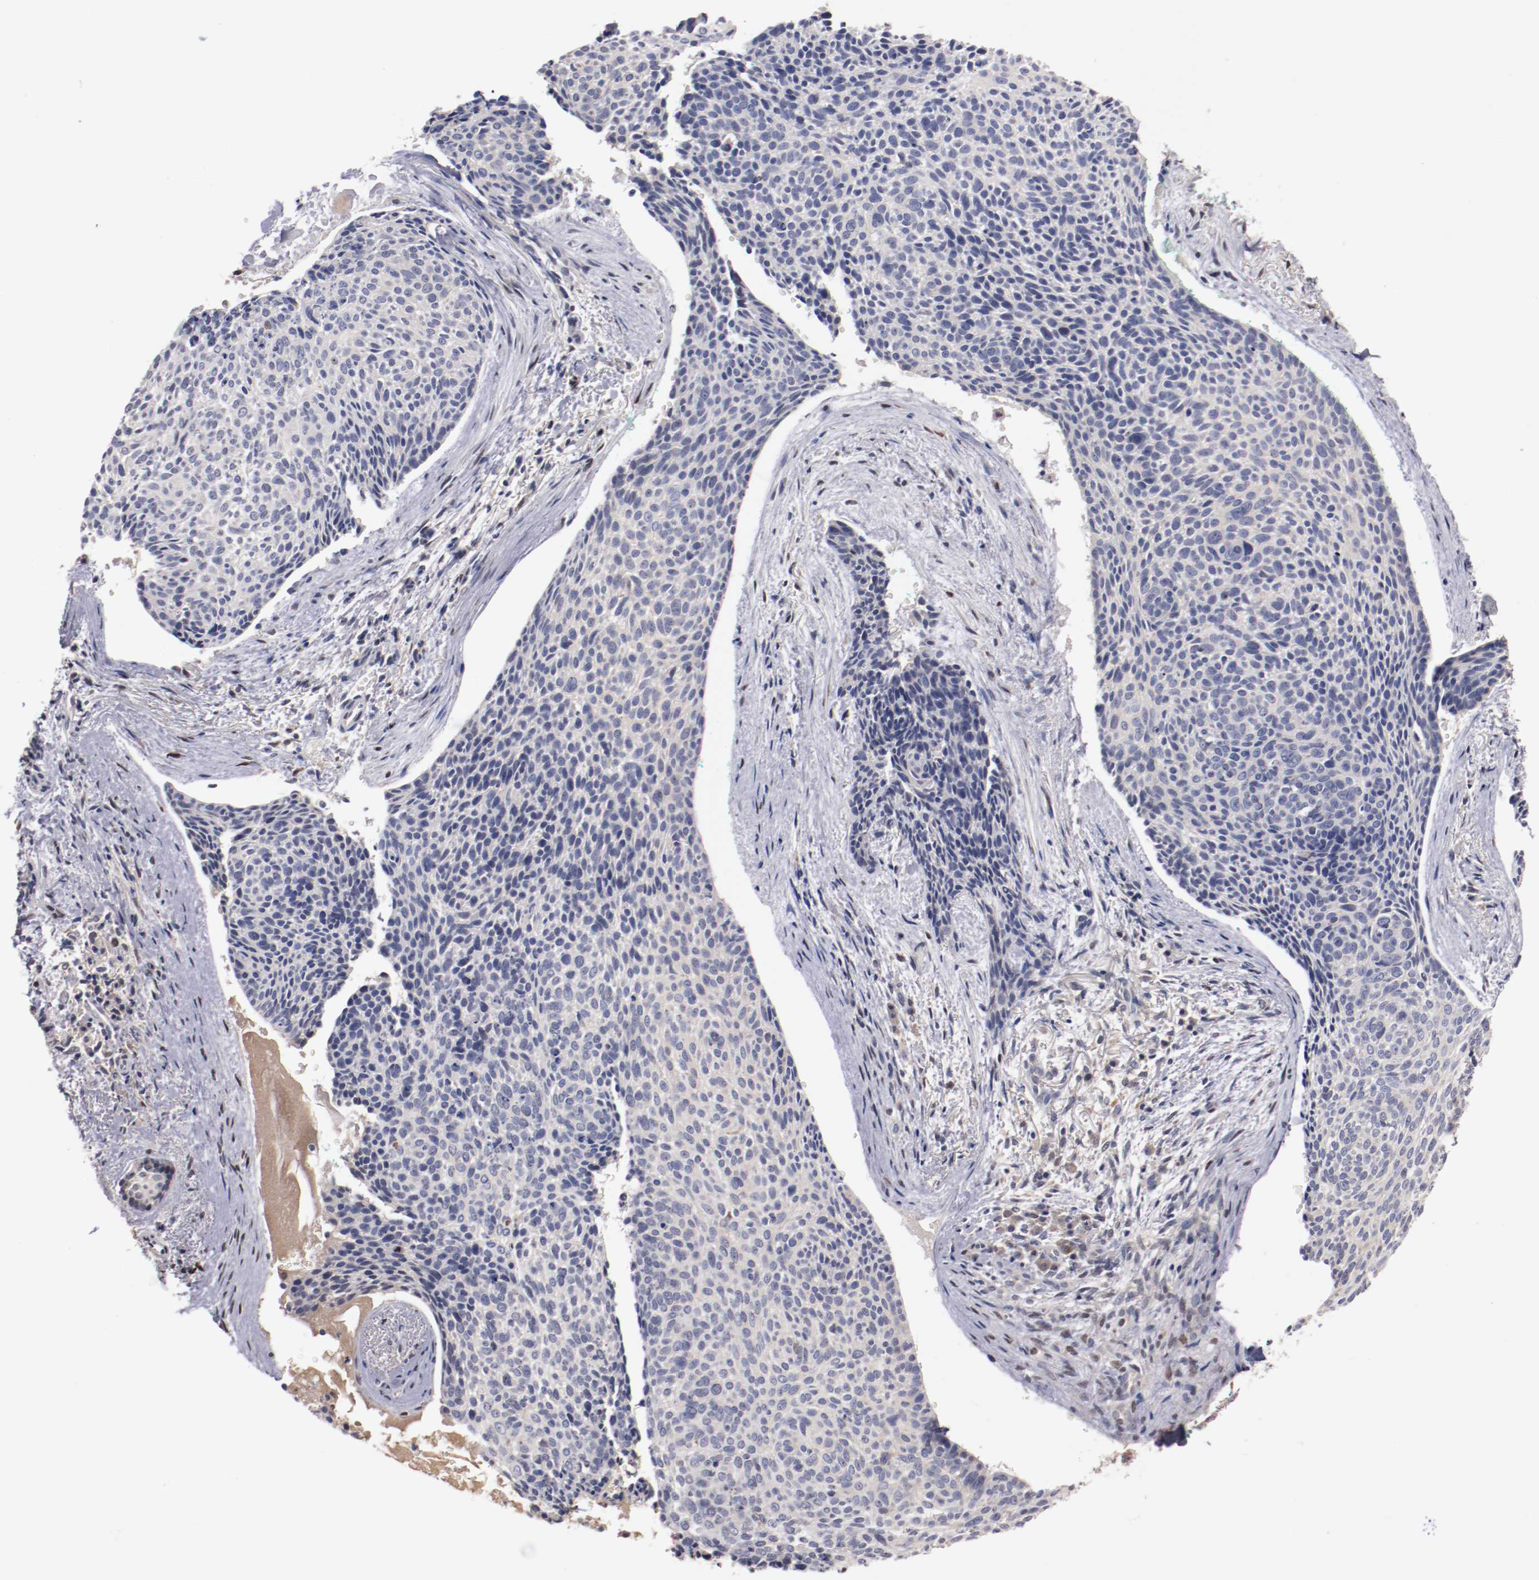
{"staining": {"intensity": "negative", "quantity": "none", "location": "none"}, "tissue": "skin cancer", "cell_type": "Tumor cells", "image_type": "cancer", "snomed": [{"axis": "morphology", "description": "Normal tissue, NOS"}, {"axis": "morphology", "description": "Basal cell carcinoma"}, {"axis": "topography", "description": "Skin"}], "caption": "Immunohistochemical staining of human skin cancer (basal cell carcinoma) reveals no significant expression in tumor cells. (Stains: DAB (3,3'-diaminobenzidine) immunohistochemistry (IHC) with hematoxylin counter stain, Microscopy: brightfield microscopy at high magnification).", "gene": "FAM81A", "patient": {"sex": "female", "age": 57}}